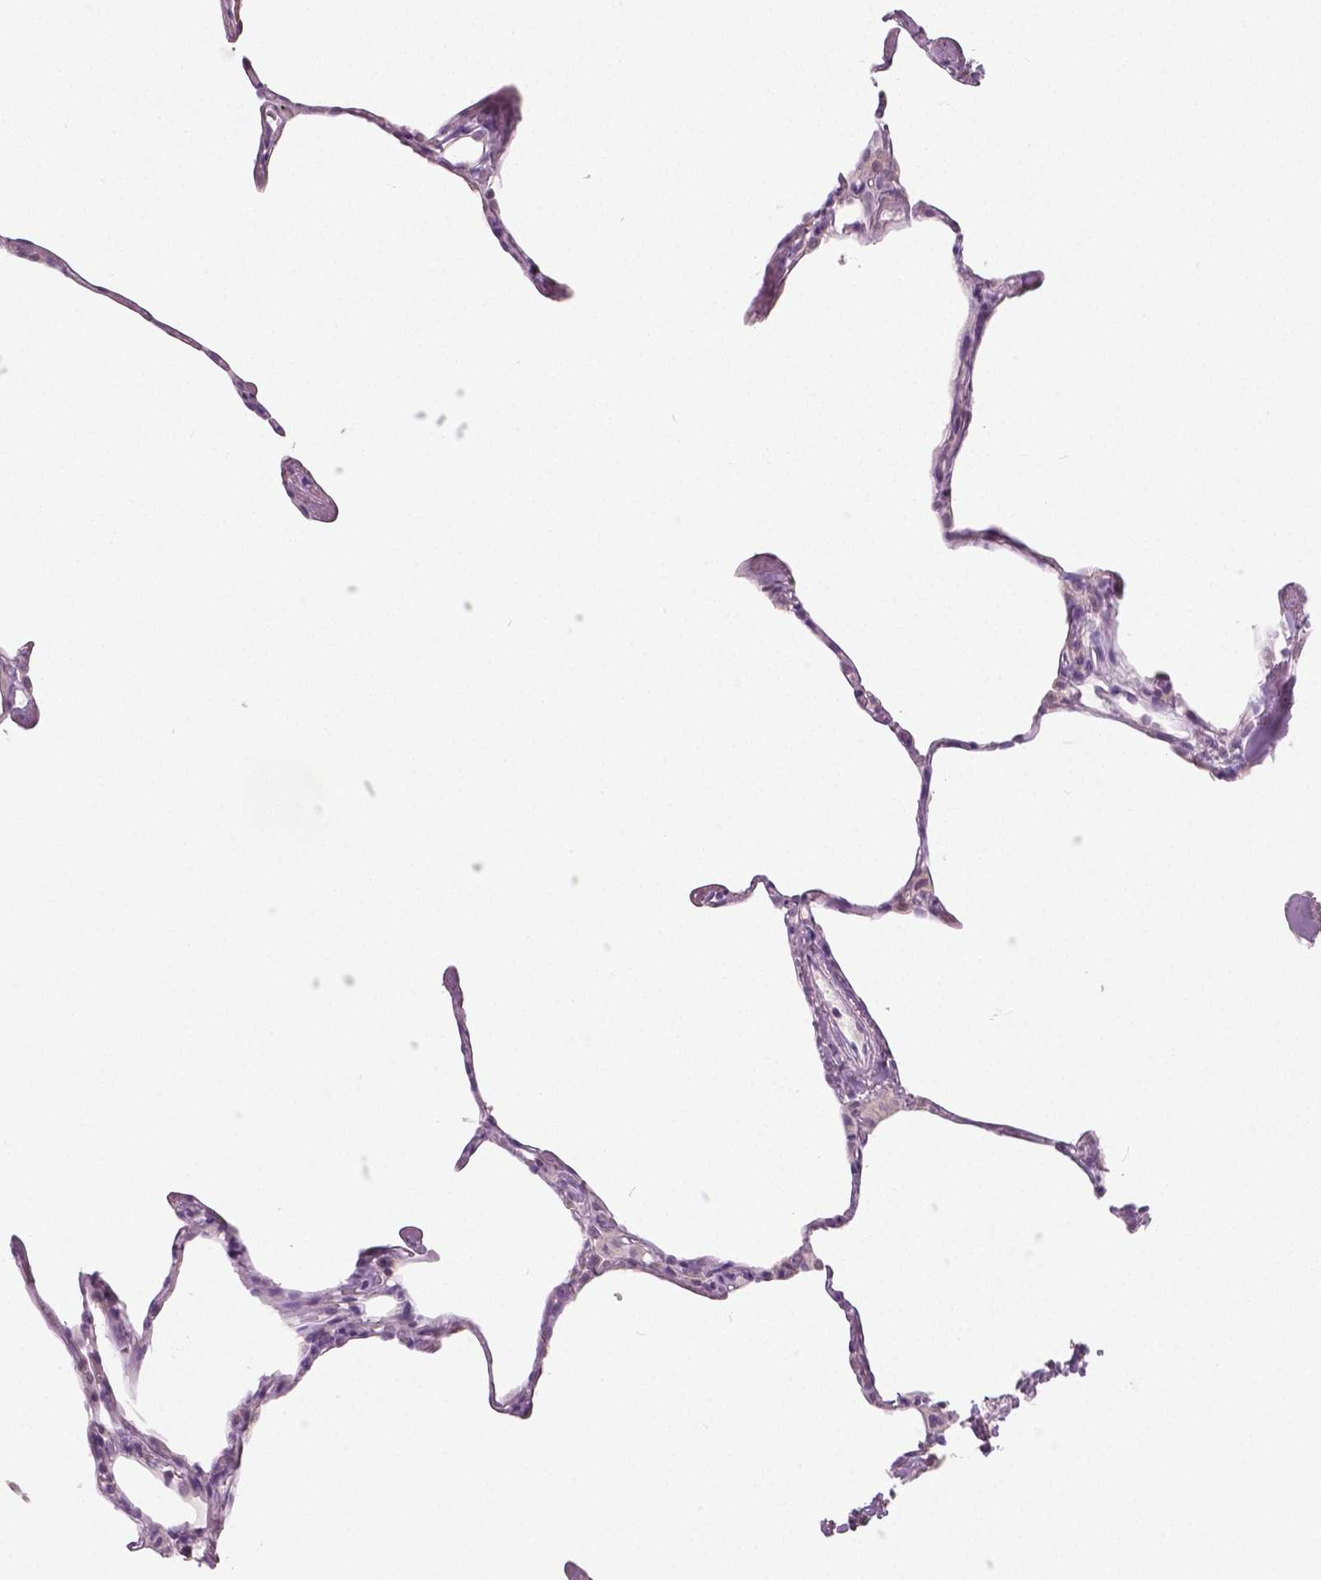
{"staining": {"intensity": "negative", "quantity": "none", "location": "none"}, "tissue": "lung", "cell_type": "Alveolar cells", "image_type": "normal", "snomed": [{"axis": "morphology", "description": "Normal tissue, NOS"}, {"axis": "topography", "description": "Lung"}], "caption": "This photomicrograph is of normal lung stained with IHC to label a protein in brown with the nuclei are counter-stained blue. There is no positivity in alveolar cells. (DAB immunohistochemistry (IHC) visualized using brightfield microscopy, high magnification).", "gene": "GALM", "patient": {"sex": "male", "age": 65}}